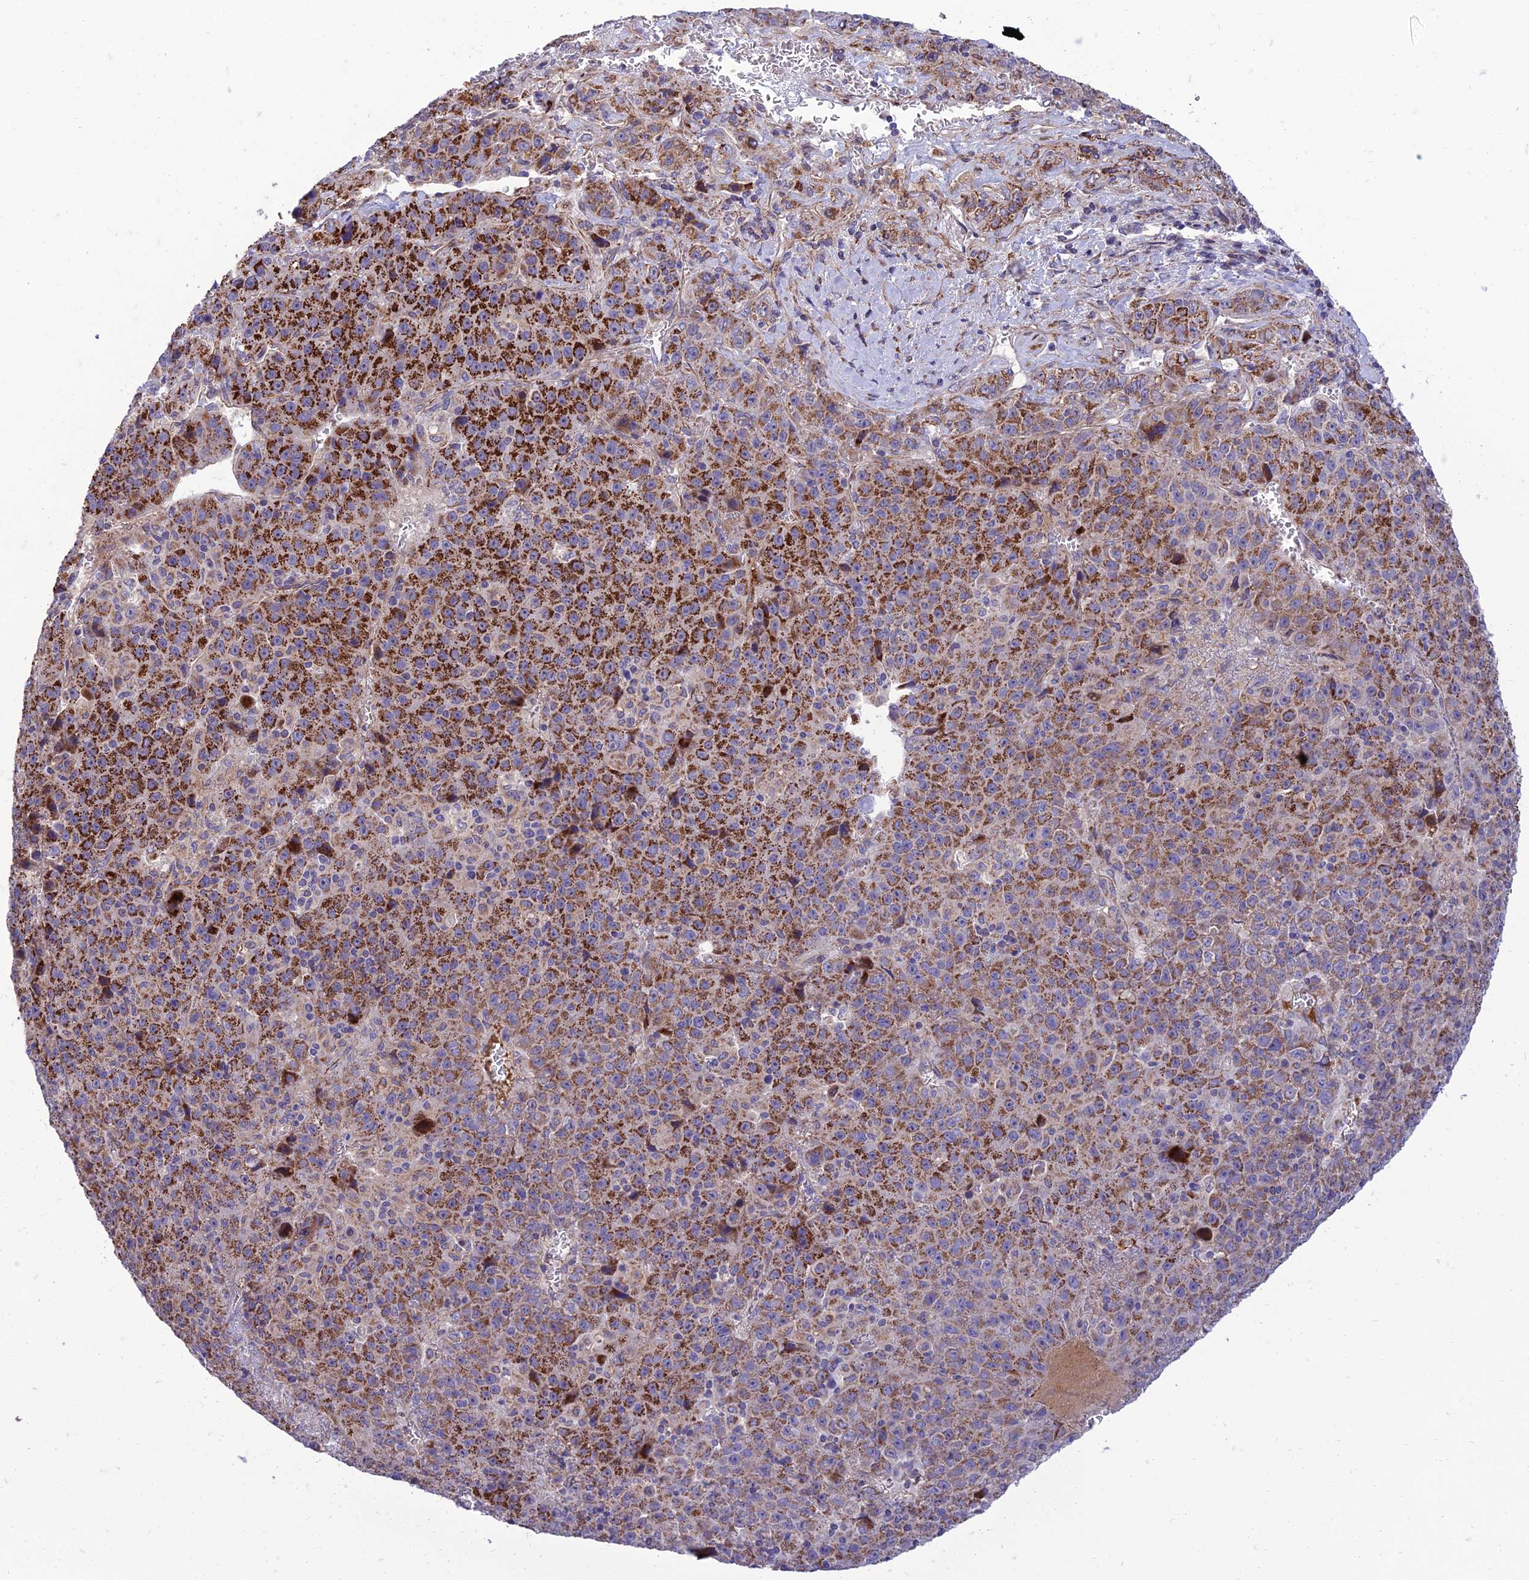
{"staining": {"intensity": "strong", "quantity": ">75%", "location": "cytoplasmic/membranous"}, "tissue": "liver cancer", "cell_type": "Tumor cells", "image_type": "cancer", "snomed": [{"axis": "morphology", "description": "Carcinoma, Hepatocellular, NOS"}, {"axis": "topography", "description": "Liver"}], "caption": "Immunohistochemistry (IHC) staining of hepatocellular carcinoma (liver), which shows high levels of strong cytoplasmic/membranous staining in approximately >75% of tumor cells indicating strong cytoplasmic/membranous protein staining. The staining was performed using DAB (brown) for protein detection and nuclei were counterstained in hematoxylin (blue).", "gene": "SEL1L3", "patient": {"sex": "female", "age": 53}}